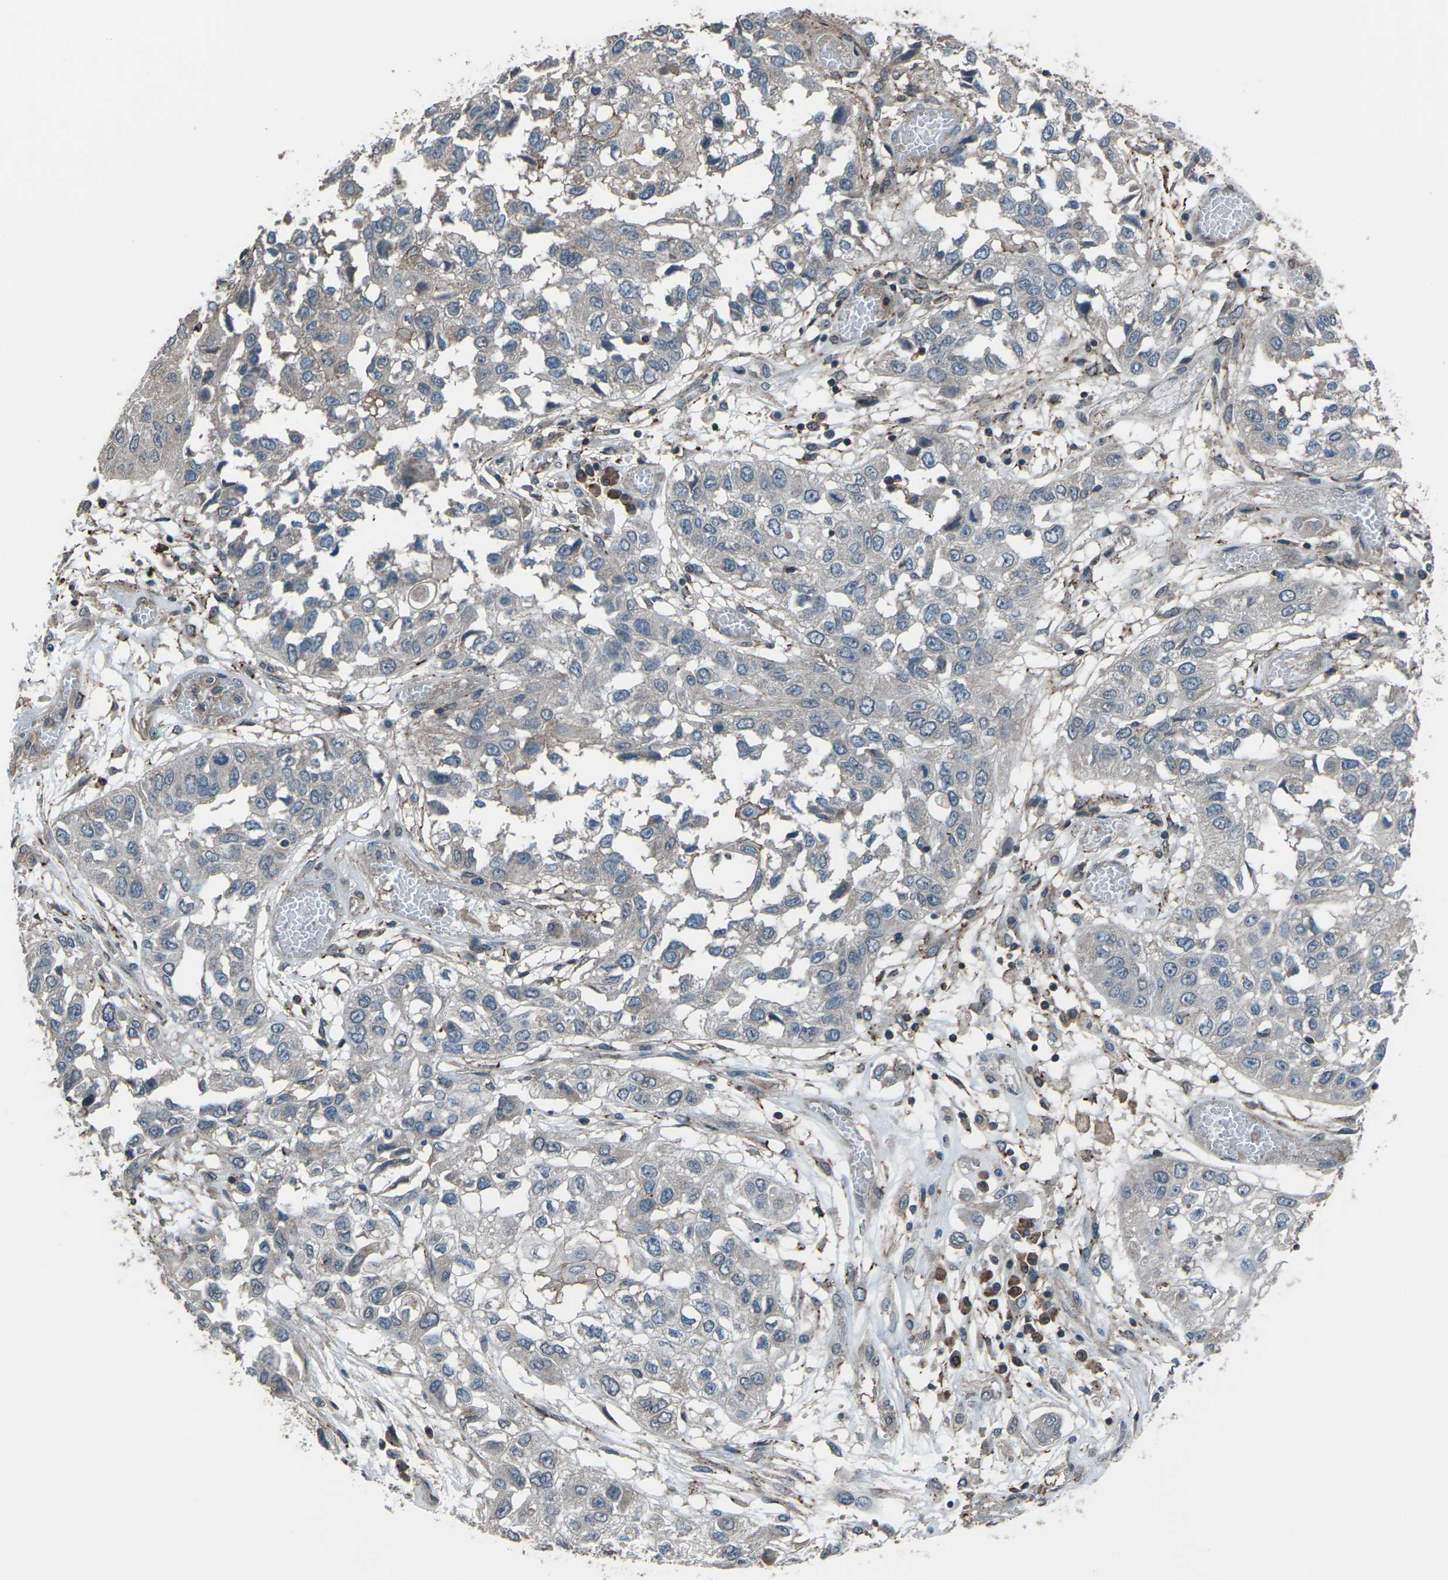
{"staining": {"intensity": "weak", "quantity": "<25%", "location": "cytoplasmic/membranous"}, "tissue": "lung cancer", "cell_type": "Tumor cells", "image_type": "cancer", "snomed": [{"axis": "morphology", "description": "Squamous cell carcinoma, NOS"}, {"axis": "topography", "description": "Lung"}], "caption": "Lung cancer was stained to show a protein in brown. There is no significant staining in tumor cells. The staining is performed using DAB (3,3'-diaminobenzidine) brown chromogen with nuclei counter-stained in using hematoxylin.", "gene": "CMTM4", "patient": {"sex": "male", "age": 71}}